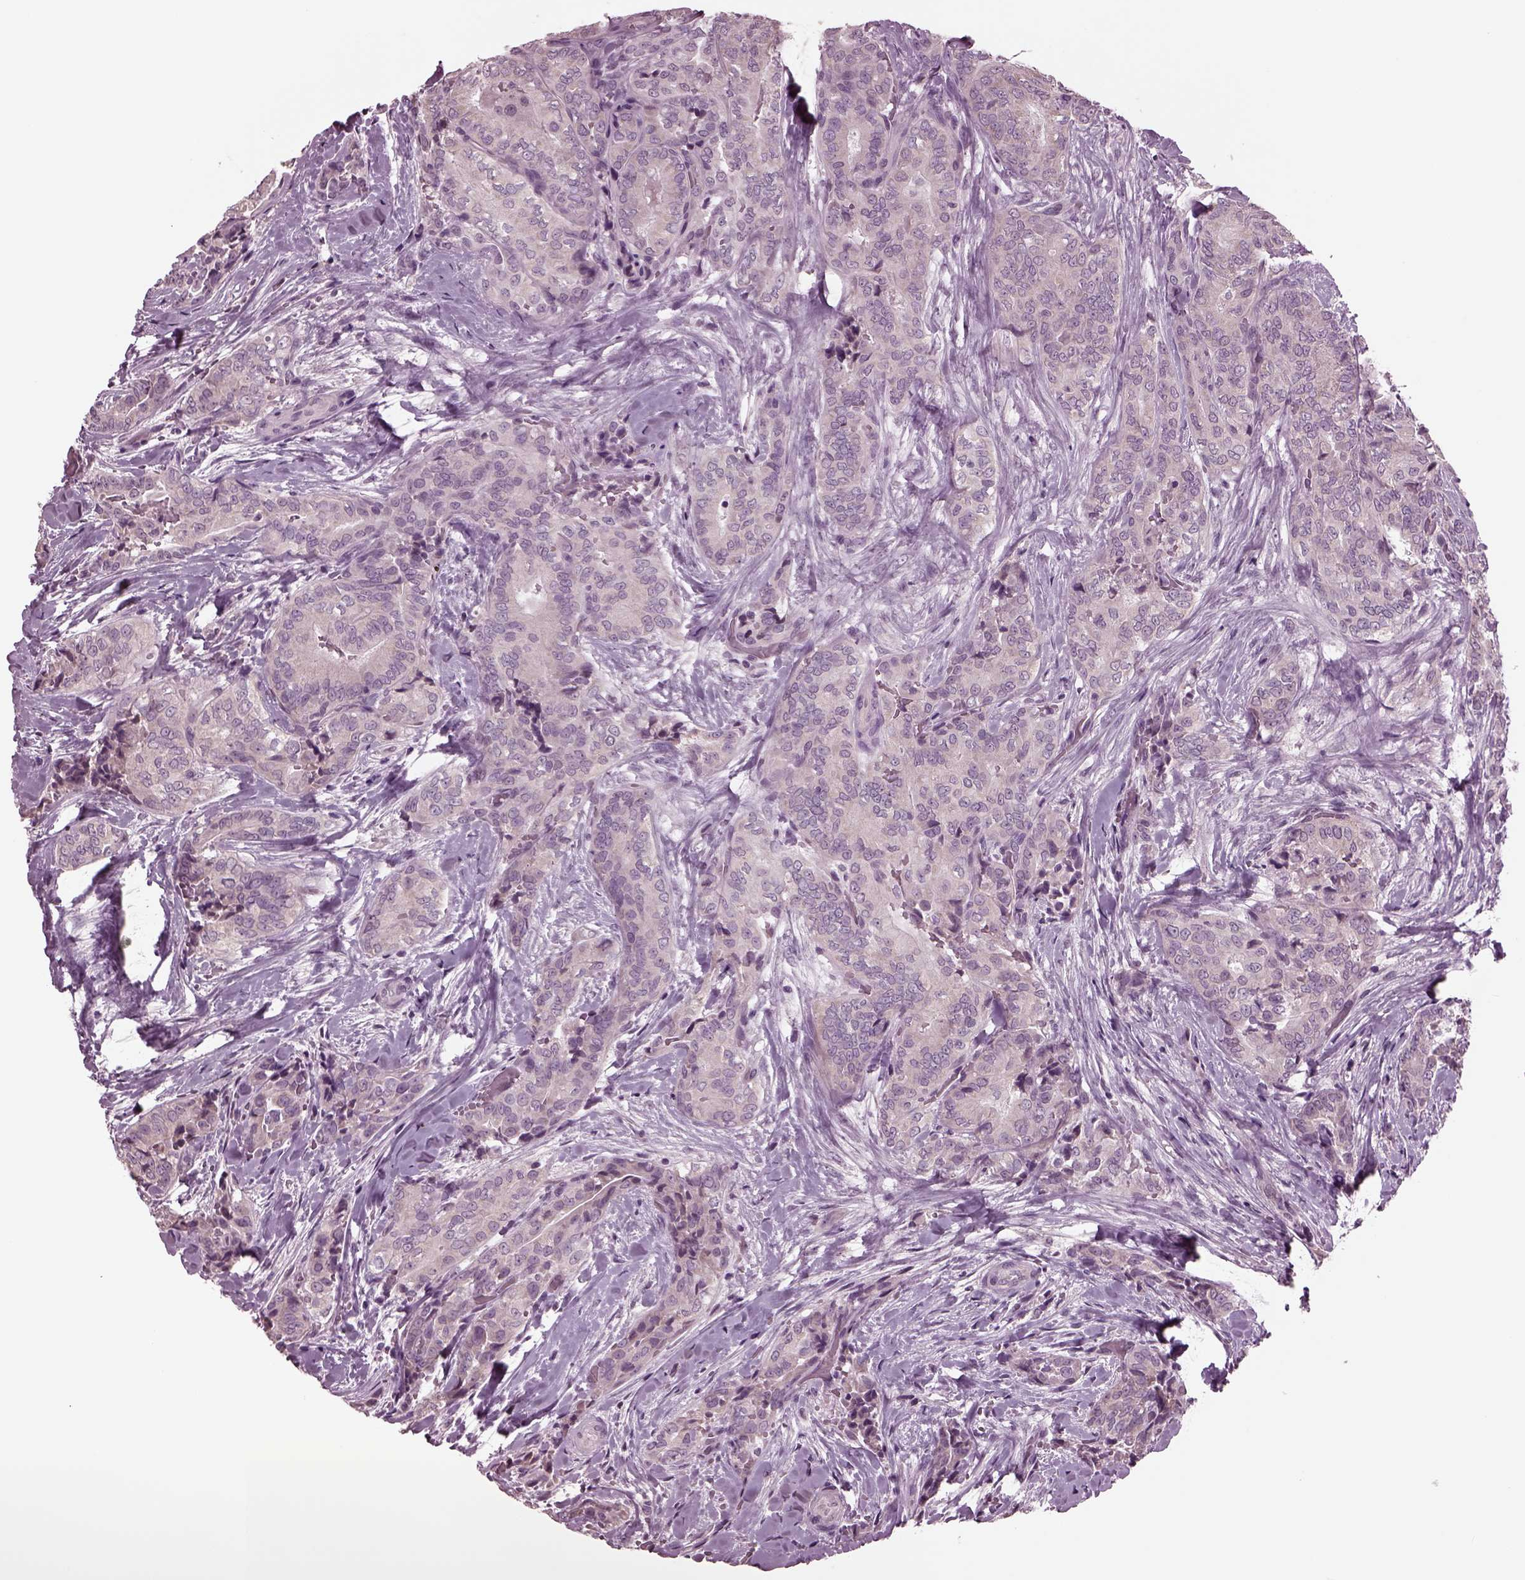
{"staining": {"intensity": "negative", "quantity": "none", "location": "none"}, "tissue": "thyroid cancer", "cell_type": "Tumor cells", "image_type": "cancer", "snomed": [{"axis": "morphology", "description": "Papillary adenocarcinoma, NOS"}, {"axis": "topography", "description": "Thyroid gland"}], "caption": "Photomicrograph shows no protein positivity in tumor cells of thyroid cancer (papillary adenocarcinoma) tissue.", "gene": "CLCN4", "patient": {"sex": "male", "age": 61}}